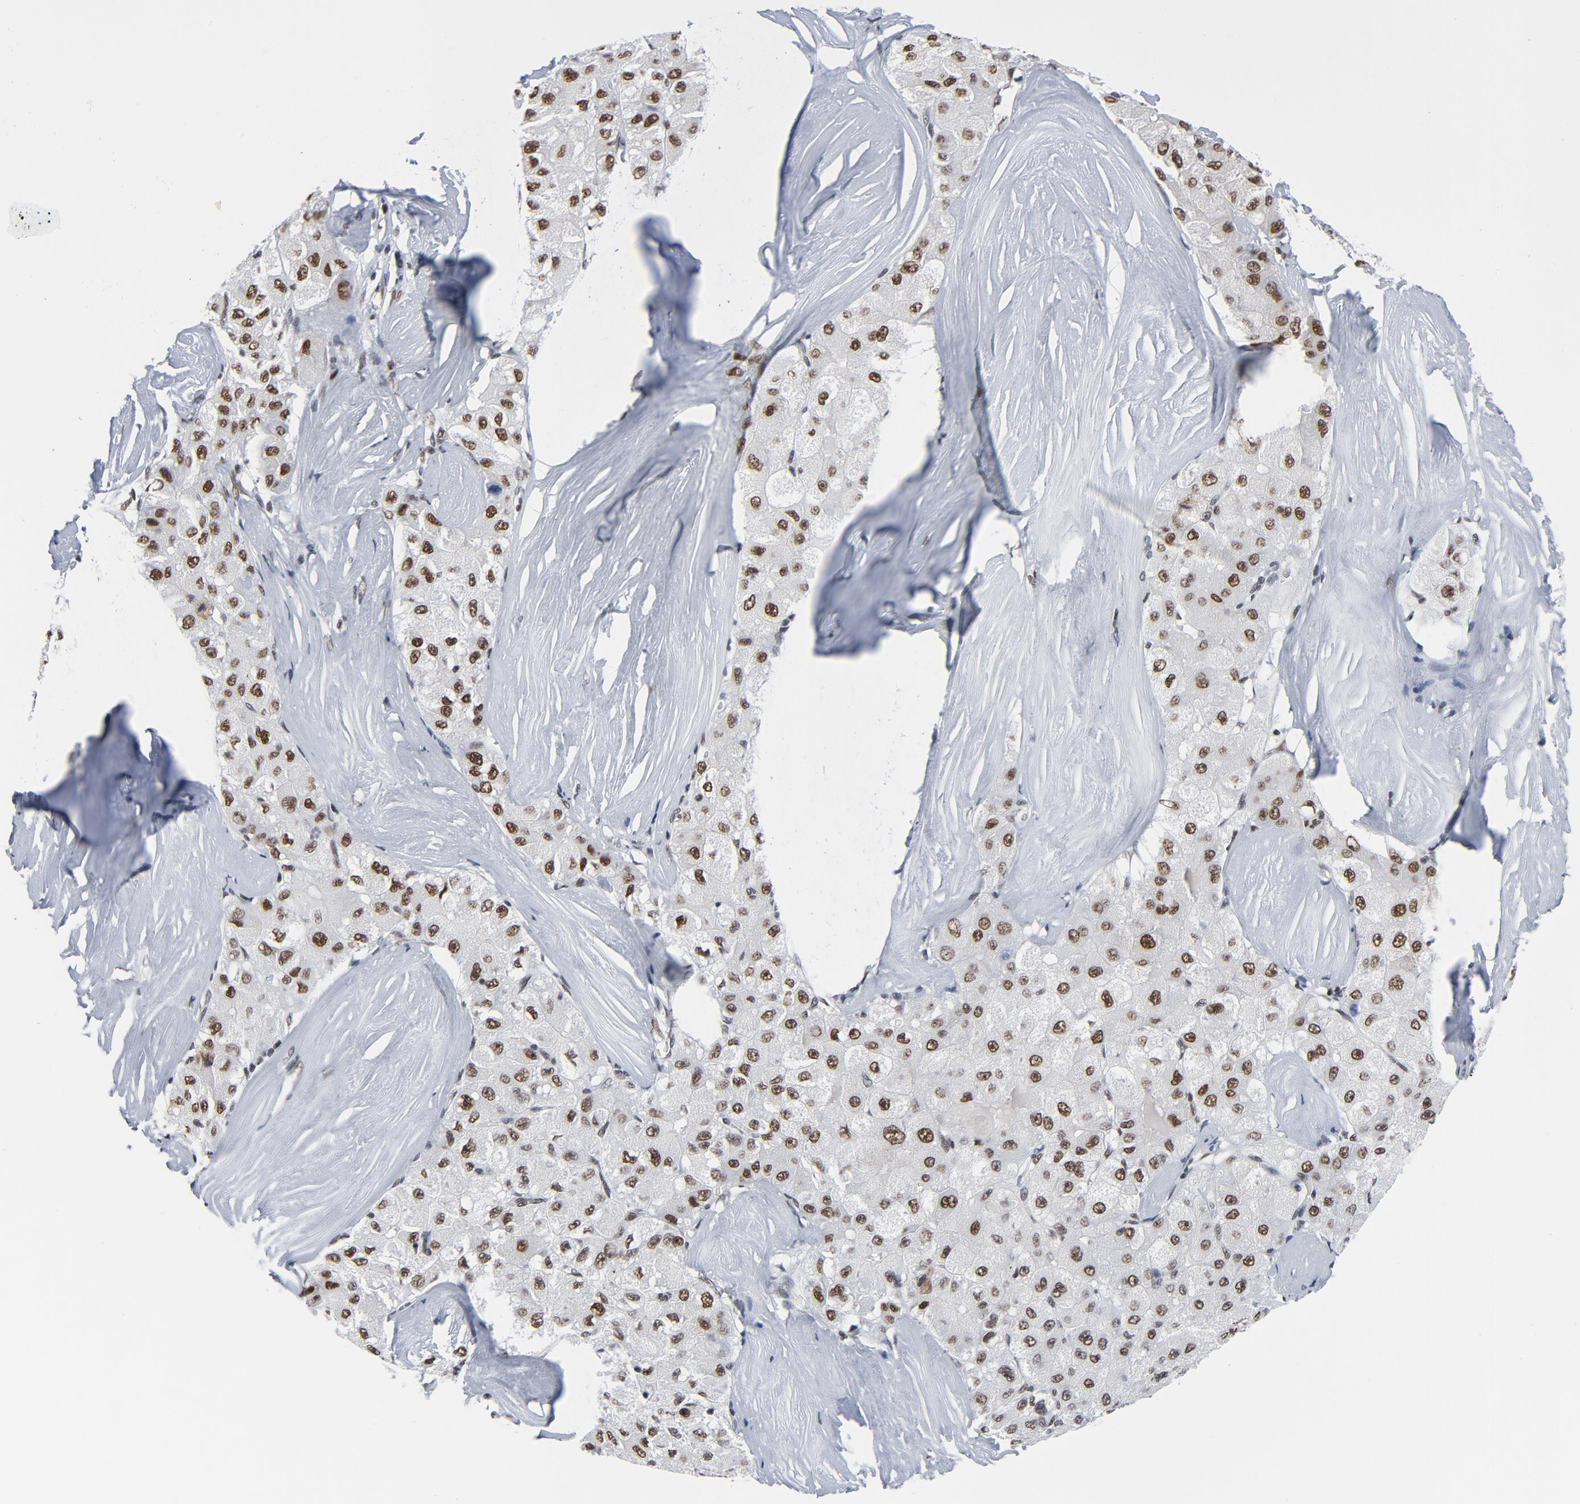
{"staining": {"intensity": "moderate", "quantity": ">75%", "location": "nuclear"}, "tissue": "liver cancer", "cell_type": "Tumor cells", "image_type": "cancer", "snomed": [{"axis": "morphology", "description": "Carcinoma, Hepatocellular, NOS"}, {"axis": "topography", "description": "Liver"}], "caption": "A histopathology image of human liver cancer (hepatocellular carcinoma) stained for a protein demonstrates moderate nuclear brown staining in tumor cells. Nuclei are stained in blue.", "gene": "CSTF2", "patient": {"sex": "male", "age": 80}}